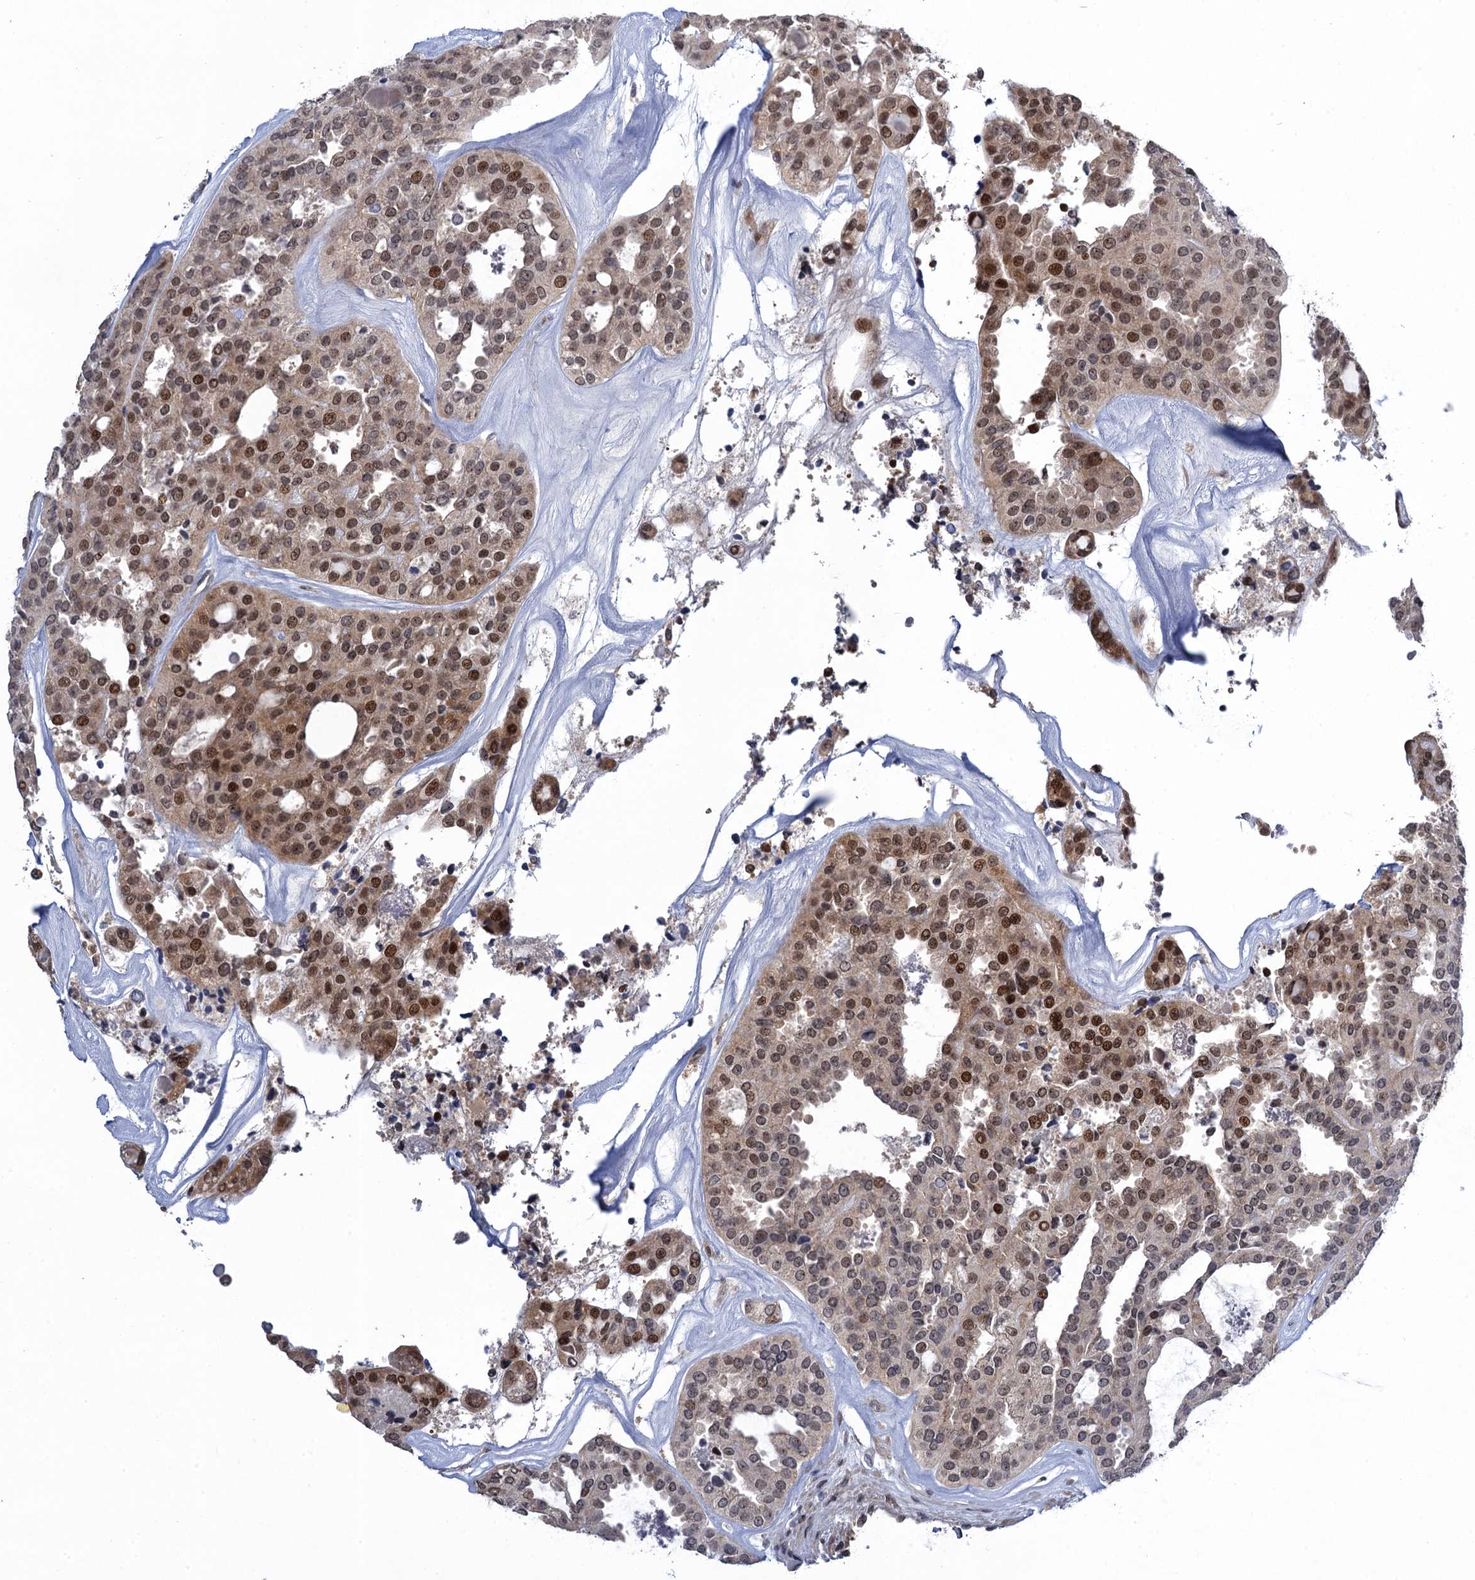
{"staining": {"intensity": "moderate", "quantity": "25%-75%", "location": "nuclear"}, "tissue": "thyroid cancer", "cell_type": "Tumor cells", "image_type": "cancer", "snomed": [{"axis": "morphology", "description": "Follicular adenoma carcinoma, NOS"}, {"axis": "topography", "description": "Thyroid gland"}], "caption": "A histopathology image showing moderate nuclear positivity in approximately 25%-75% of tumor cells in thyroid cancer (follicular adenoma carcinoma), as visualized by brown immunohistochemical staining.", "gene": "ZAR1L", "patient": {"sex": "male", "age": 75}}